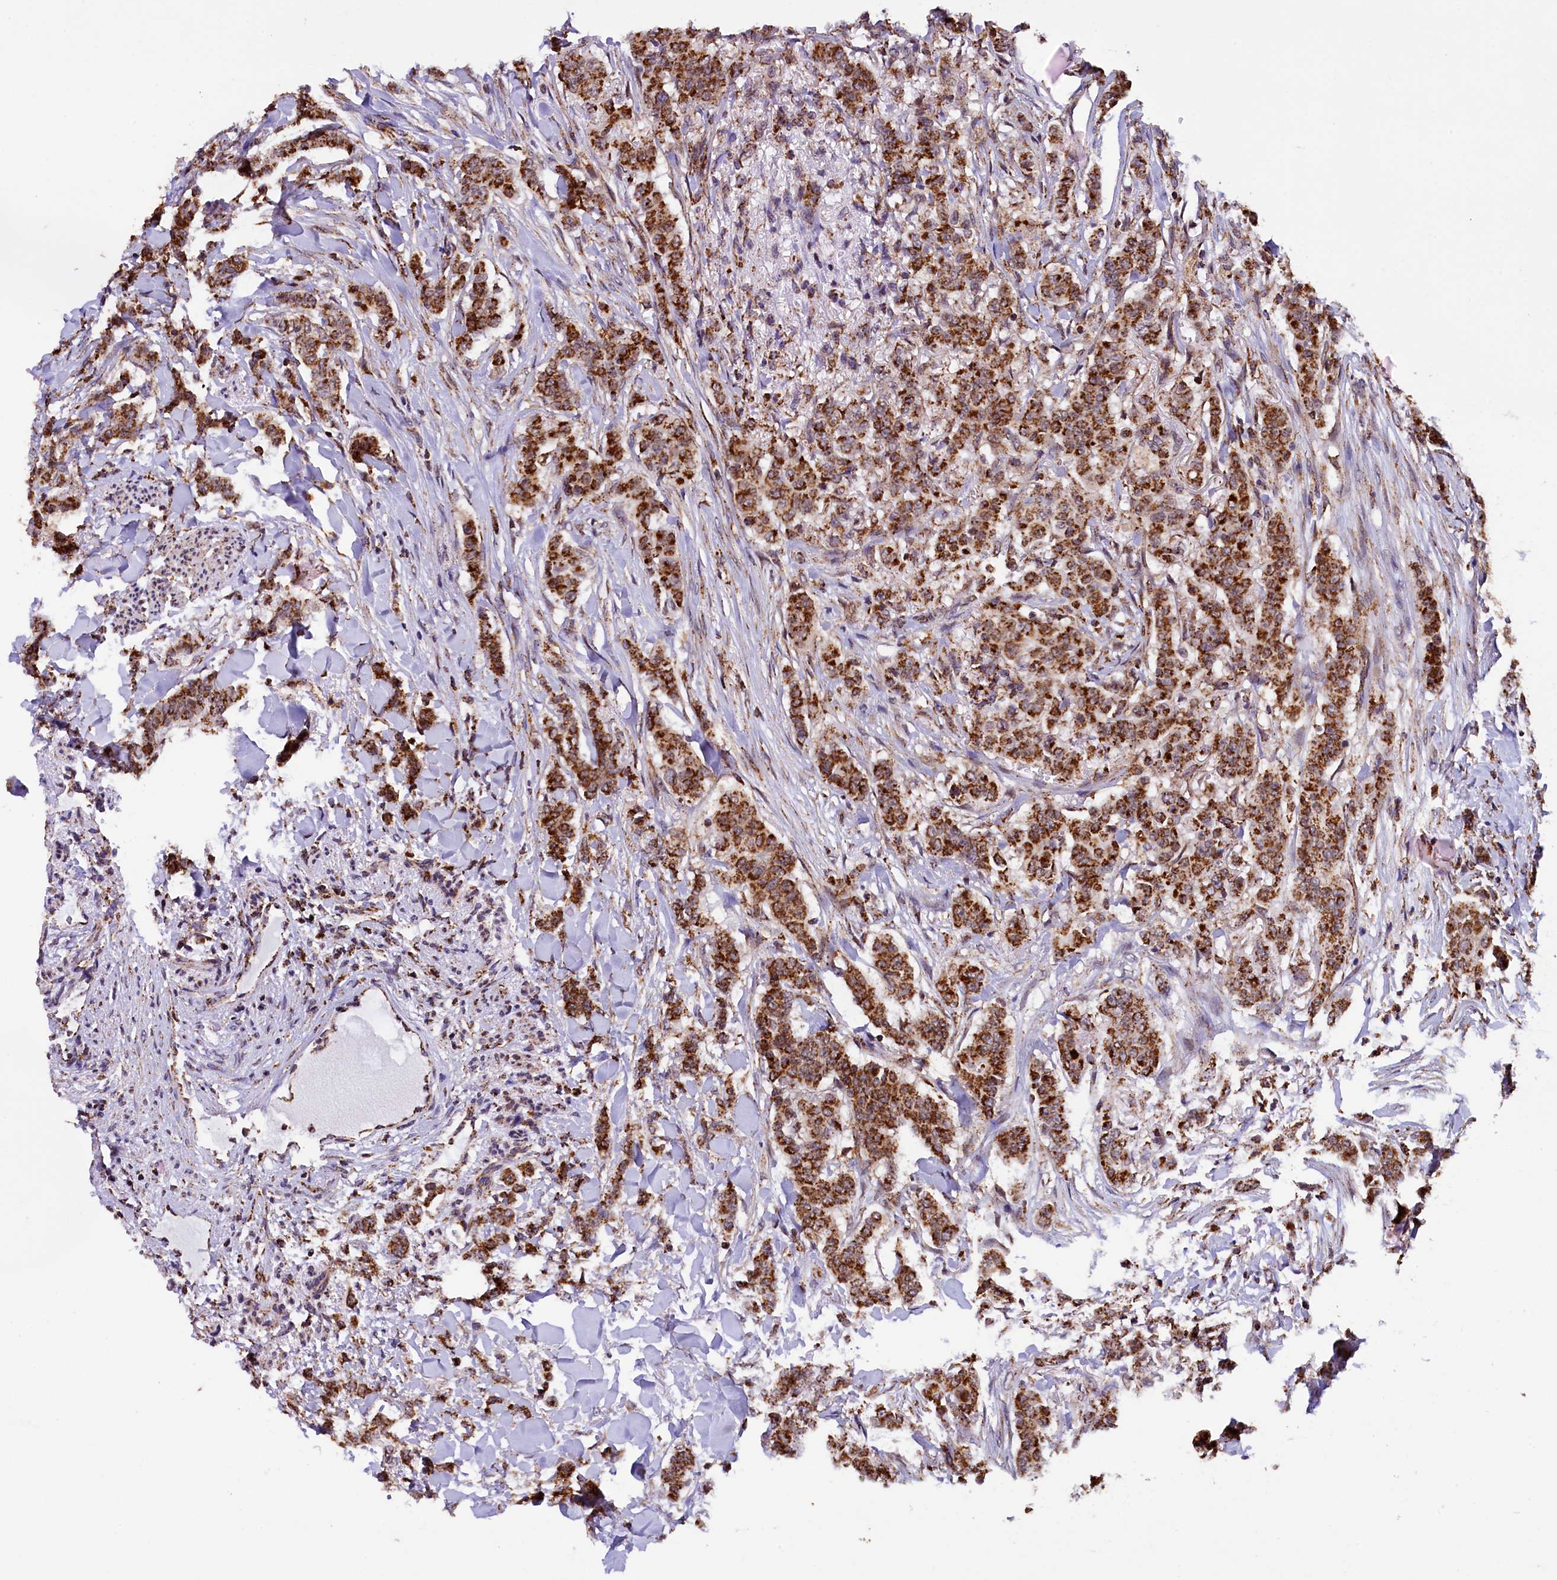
{"staining": {"intensity": "strong", "quantity": ">75%", "location": "cytoplasmic/membranous"}, "tissue": "breast cancer", "cell_type": "Tumor cells", "image_type": "cancer", "snomed": [{"axis": "morphology", "description": "Duct carcinoma"}, {"axis": "topography", "description": "Breast"}], "caption": "Immunohistochemical staining of human breast cancer (invasive ductal carcinoma) exhibits high levels of strong cytoplasmic/membranous staining in about >75% of tumor cells.", "gene": "KLC2", "patient": {"sex": "female", "age": 40}}